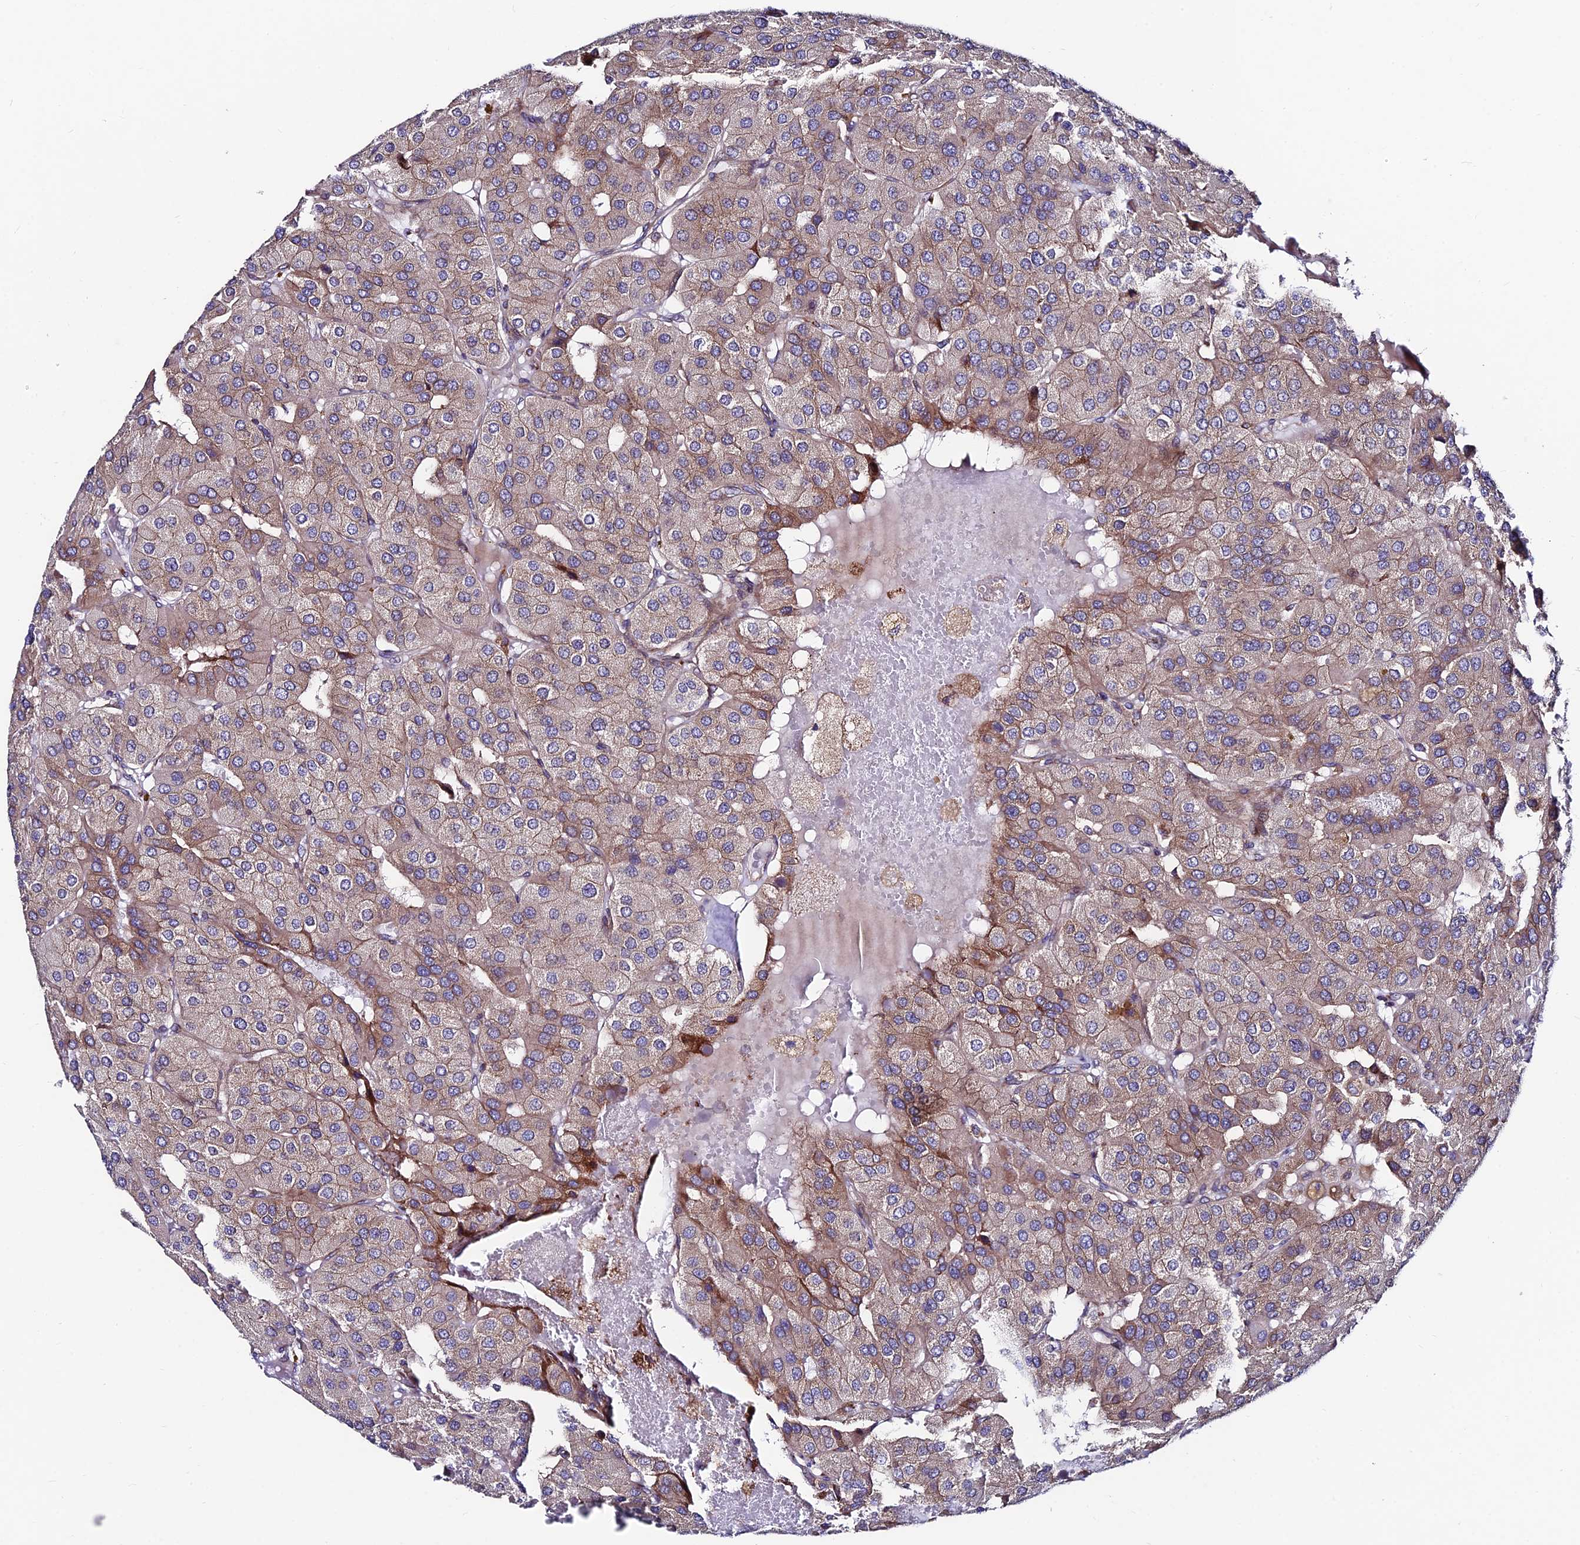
{"staining": {"intensity": "moderate", "quantity": "<25%", "location": "cytoplasmic/membranous"}, "tissue": "parathyroid gland", "cell_type": "Glandular cells", "image_type": "normal", "snomed": [{"axis": "morphology", "description": "Normal tissue, NOS"}, {"axis": "morphology", "description": "Adenoma, NOS"}, {"axis": "topography", "description": "Parathyroid gland"}], "caption": "Protein expression by immunohistochemistry reveals moderate cytoplasmic/membranous staining in about <25% of glandular cells in unremarkable parathyroid gland. Using DAB (brown) and hematoxylin (blue) stains, captured at high magnification using brightfield microscopy.", "gene": "EIF3K", "patient": {"sex": "female", "age": 86}}